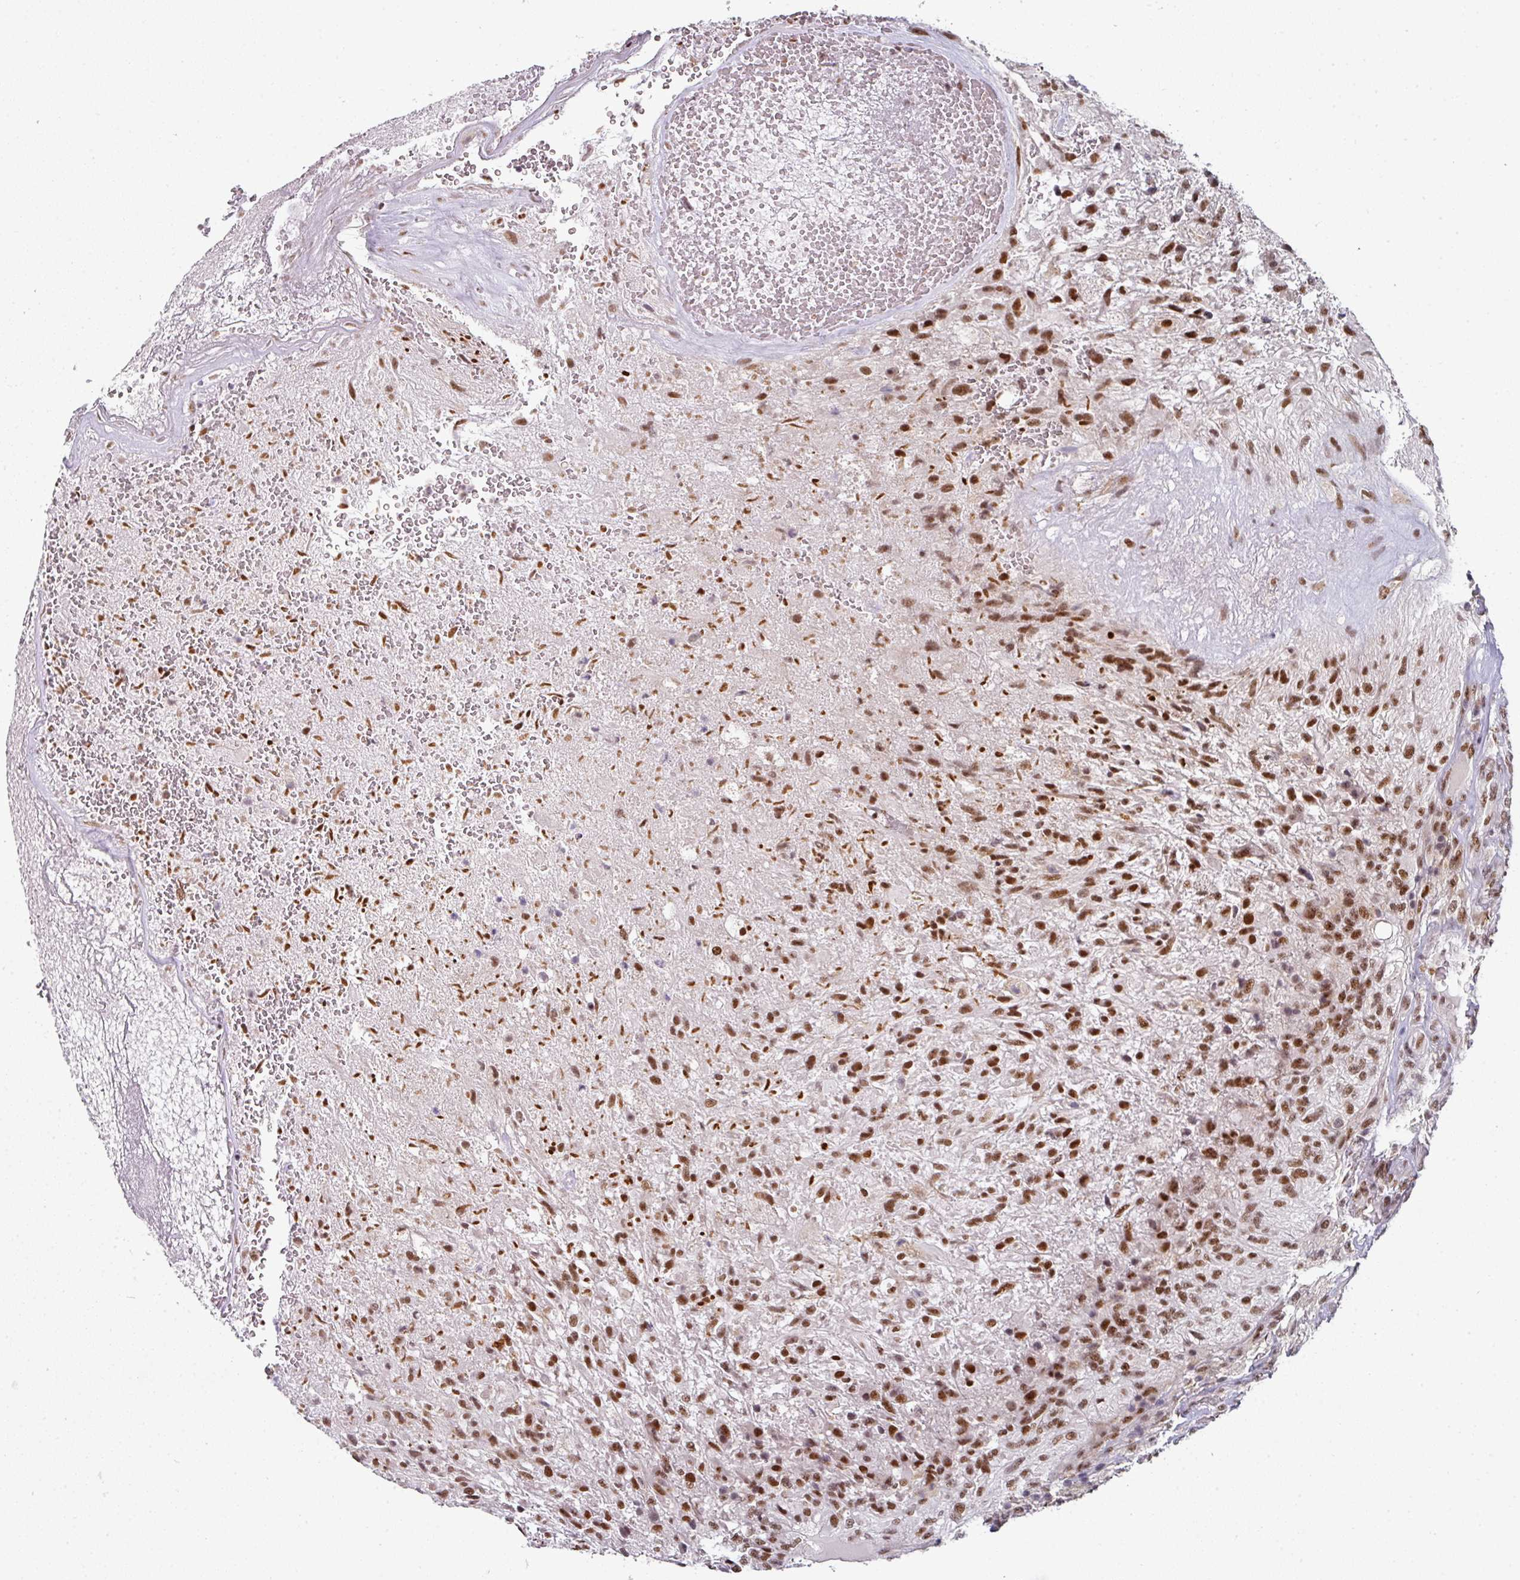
{"staining": {"intensity": "moderate", "quantity": ">75%", "location": "nuclear"}, "tissue": "glioma", "cell_type": "Tumor cells", "image_type": "cancer", "snomed": [{"axis": "morphology", "description": "Glioma, malignant, High grade"}, {"axis": "topography", "description": "Brain"}], "caption": "Immunohistochemistry (IHC) of human malignant high-grade glioma reveals medium levels of moderate nuclear expression in approximately >75% of tumor cells.", "gene": "RAD50", "patient": {"sex": "male", "age": 56}}